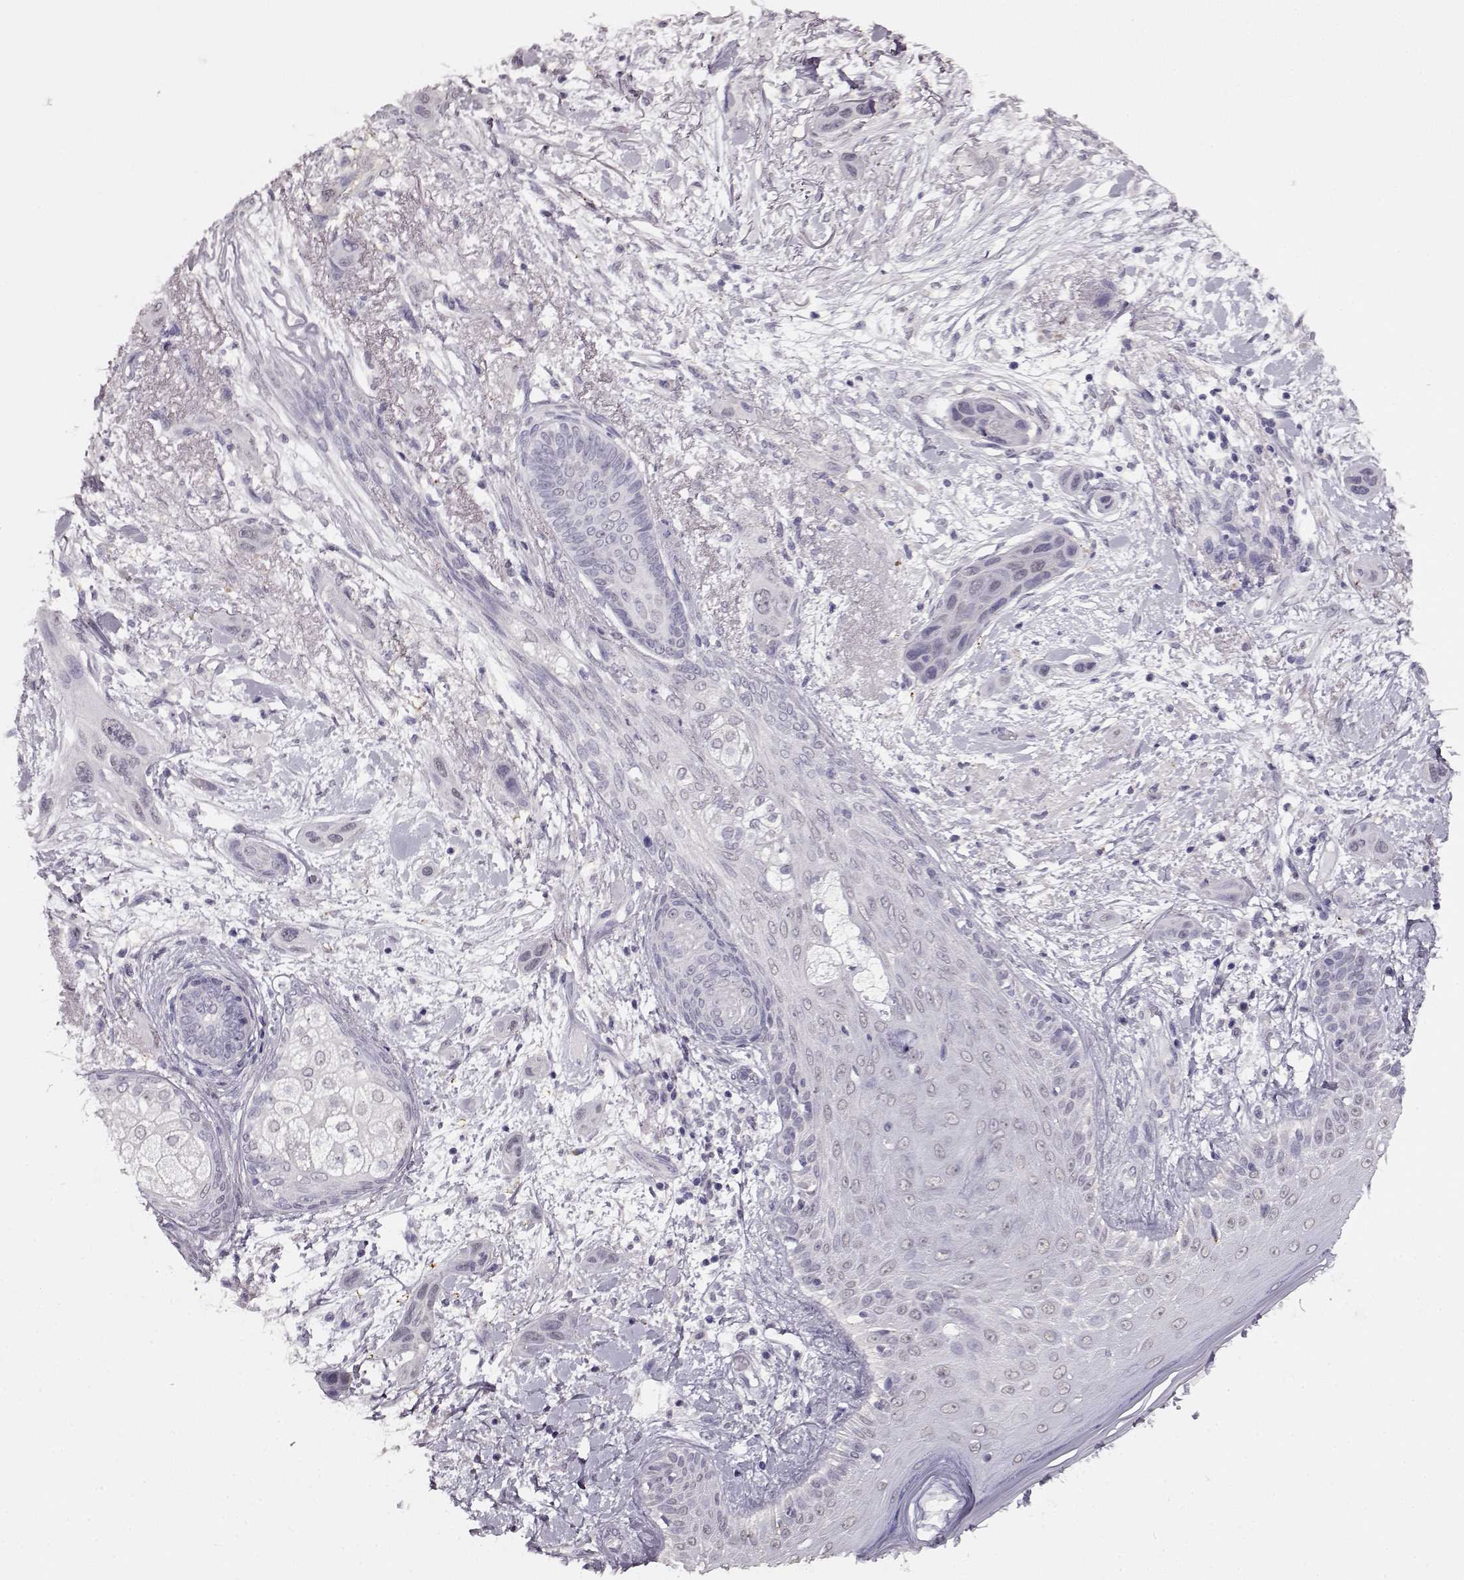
{"staining": {"intensity": "weak", "quantity": "<25%", "location": "nuclear"}, "tissue": "skin cancer", "cell_type": "Tumor cells", "image_type": "cancer", "snomed": [{"axis": "morphology", "description": "Squamous cell carcinoma, NOS"}, {"axis": "topography", "description": "Skin"}], "caption": "Tumor cells show no significant protein staining in skin squamous cell carcinoma. (DAB (3,3'-diaminobenzidine) IHC, high magnification).", "gene": "RP1L1", "patient": {"sex": "male", "age": 79}}